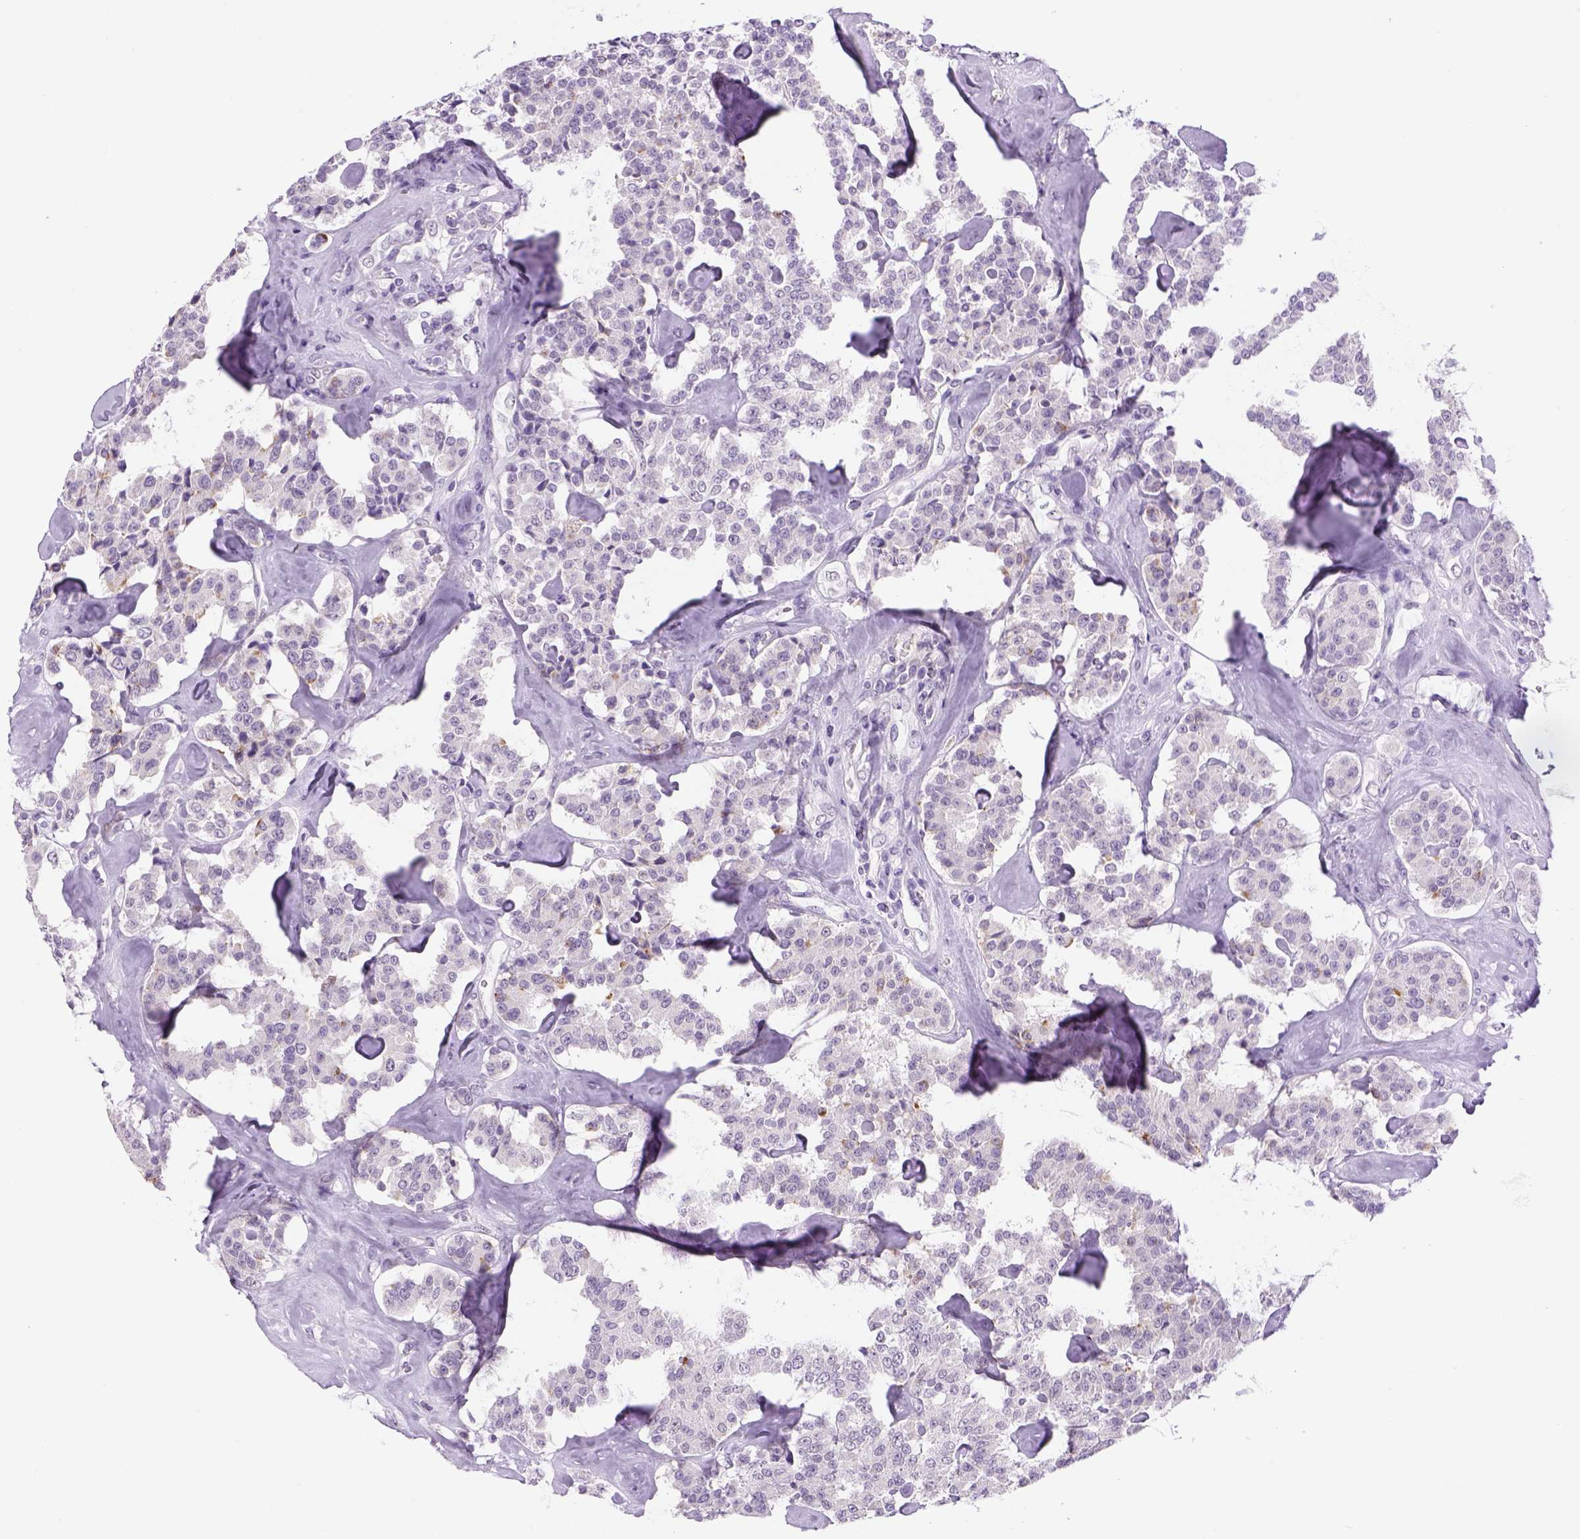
{"staining": {"intensity": "negative", "quantity": "none", "location": "none"}, "tissue": "carcinoid", "cell_type": "Tumor cells", "image_type": "cancer", "snomed": [{"axis": "morphology", "description": "Carcinoid, malignant, NOS"}, {"axis": "topography", "description": "Pancreas"}], "caption": "IHC of human carcinoid (malignant) demonstrates no expression in tumor cells.", "gene": "DBH", "patient": {"sex": "male", "age": 41}}